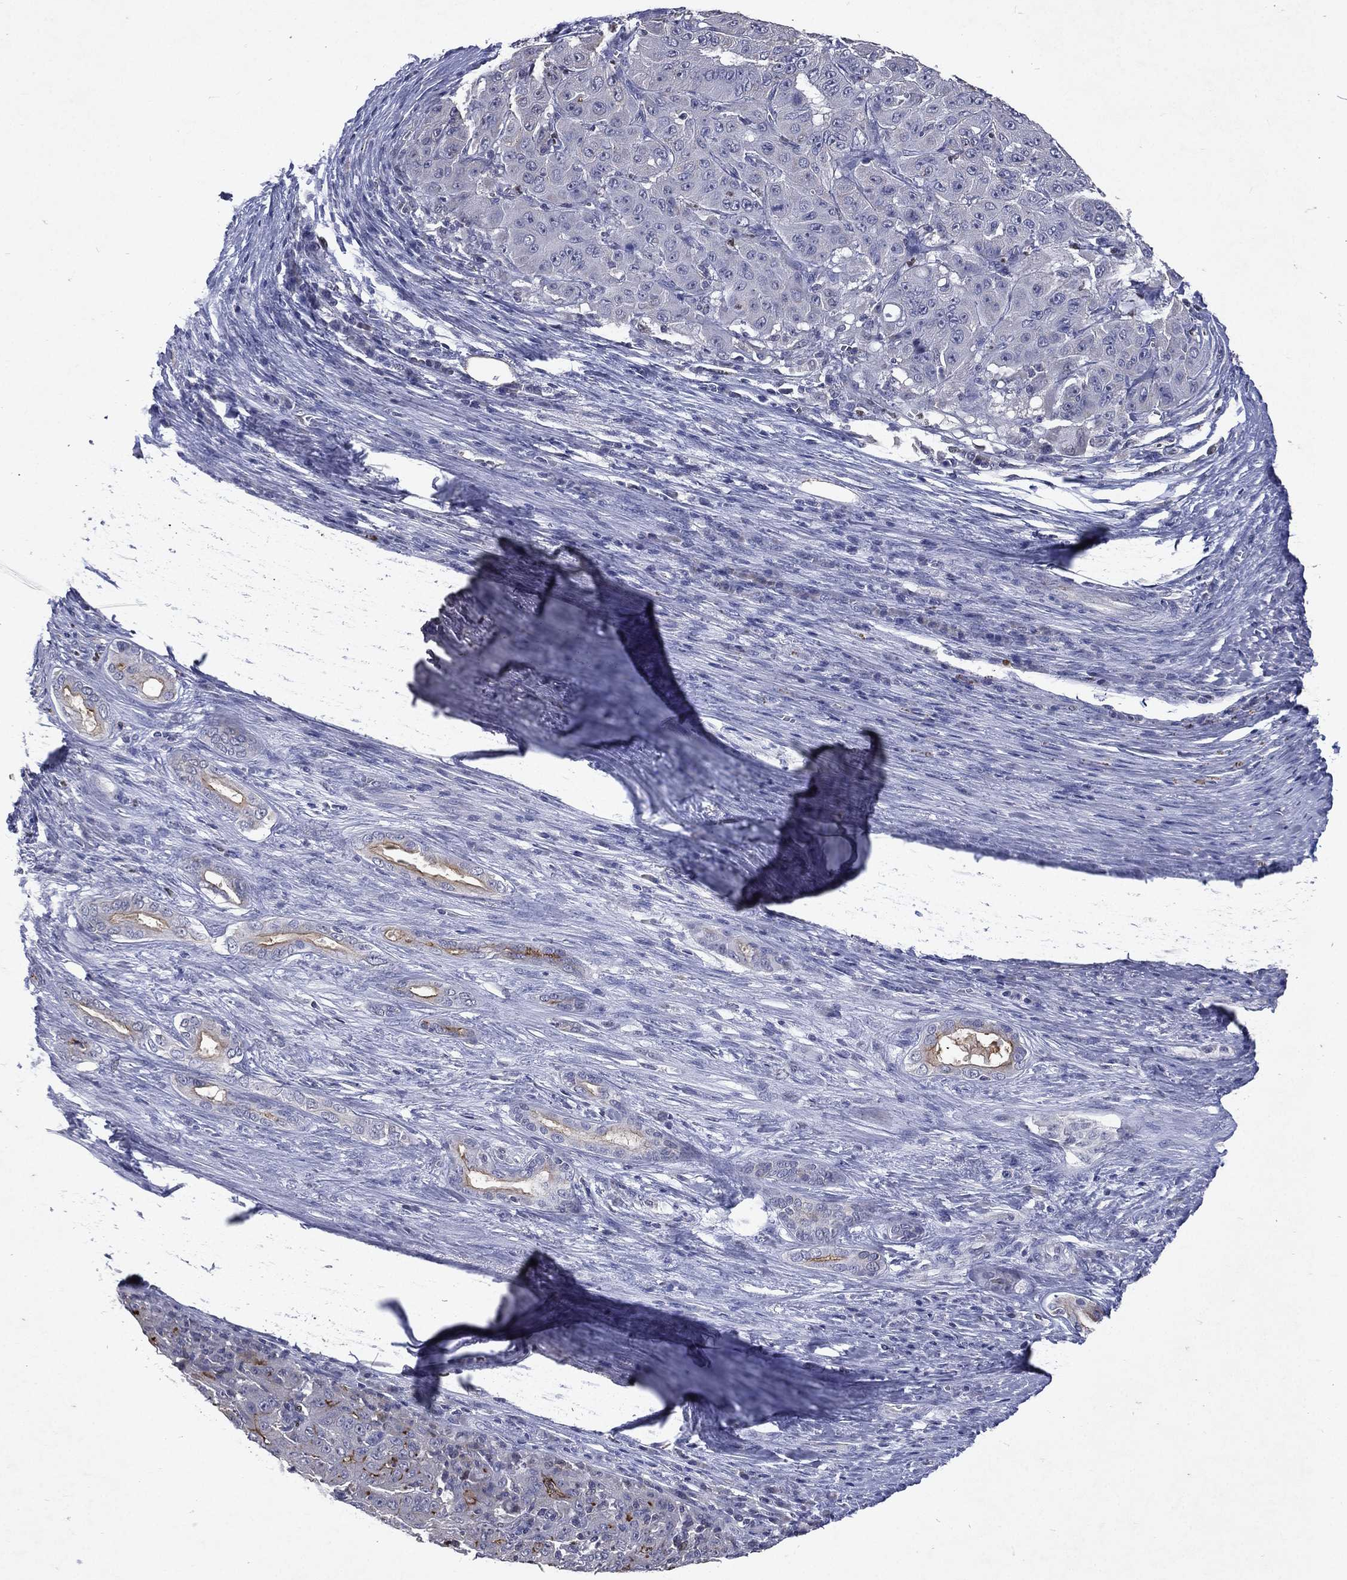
{"staining": {"intensity": "moderate", "quantity": "<25%", "location": "cytoplasmic/membranous"}, "tissue": "pancreatic cancer", "cell_type": "Tumor cells", "image_type": "cancer", "snomed": [{"axis": "morphology", "description": "Adenocarcinoma, NOS"}, {"axis": "topography", "description": "Pancreas"}], "caption": "The histopathology image reveals a brown stain indicating the presence of a protein in the cytoplasmic/membranous of tumor cells in pancreatic cancer.", "gene": "SLC34A2", "patient": {"sex": "male", "age": 63}}